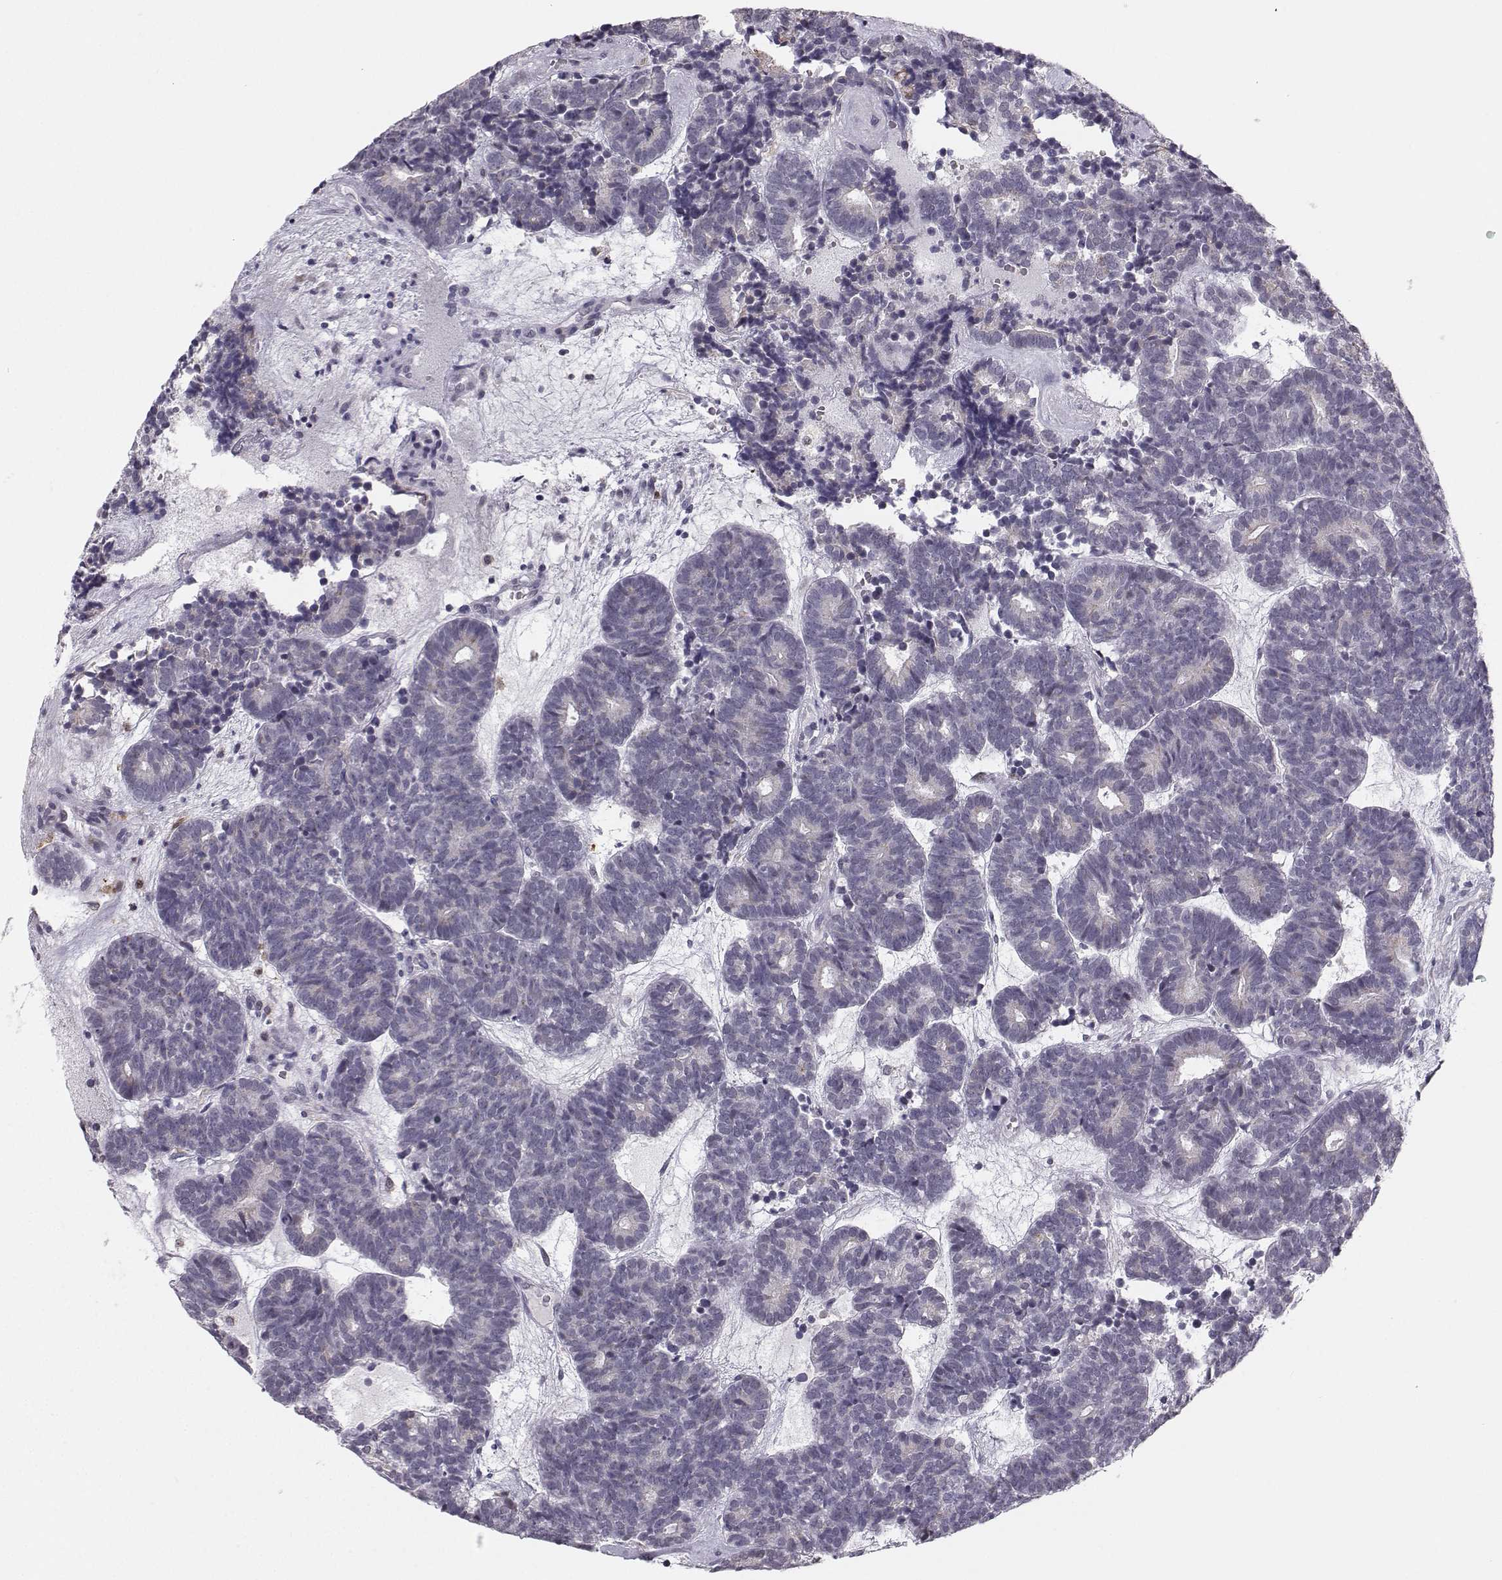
{"staining": {"intensity": "negative", "quantity": "none", "location": "none"}, "tissue": "head and neck cancer", "cell_type": "Tumor cells", "image_type": "cancer", "snomed": [{"axis": "morphology", "description": "Adenocarcinoma, NOS"}, {"axis": "topography", "description": "Head-Neck"}], "caption": "Micrograph shows no significant protein positivity in tumor cells of head and neck cancer.", "gene": "HTR7", "patient": {"sex": "female", "age": 81}}